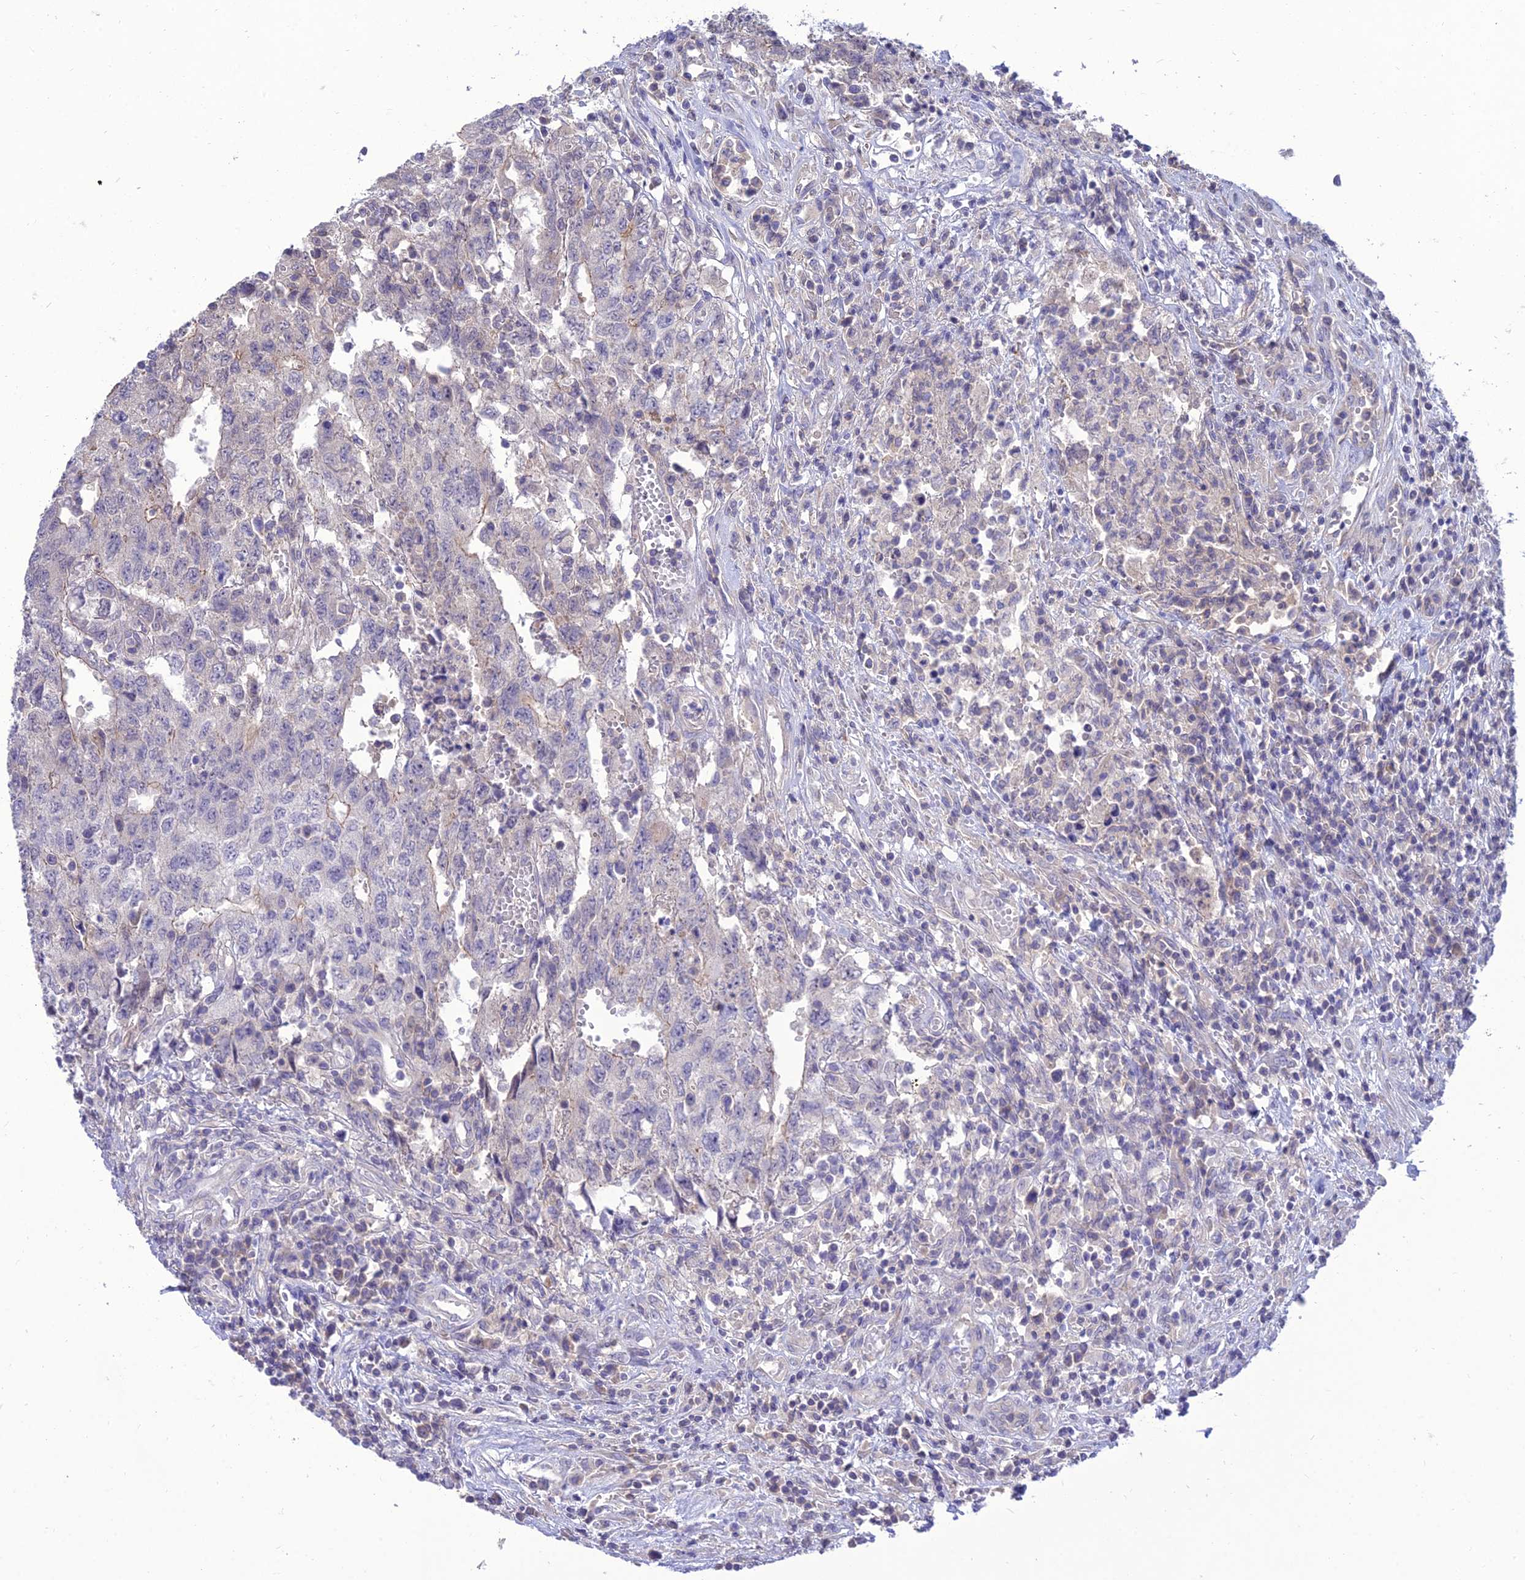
{"staining": {"intensity": "negative", "quantity": "none", "location": "none"}, "tissue": "testis cancer", "cell_type": "Tumor cells", "image_type": "cancer", "snomed": [{"axis": "morphology", "description": "Carcinoma, Embryonal, NOS"}, {"axis": "topography", "description": "Testis"}], "caption": "Protein analysis of embryonal carcinoma (testis) shows no significant expression in tumor cells.", "gene": "TEKT3", "patient": {"sex": "male", "age": 34}}